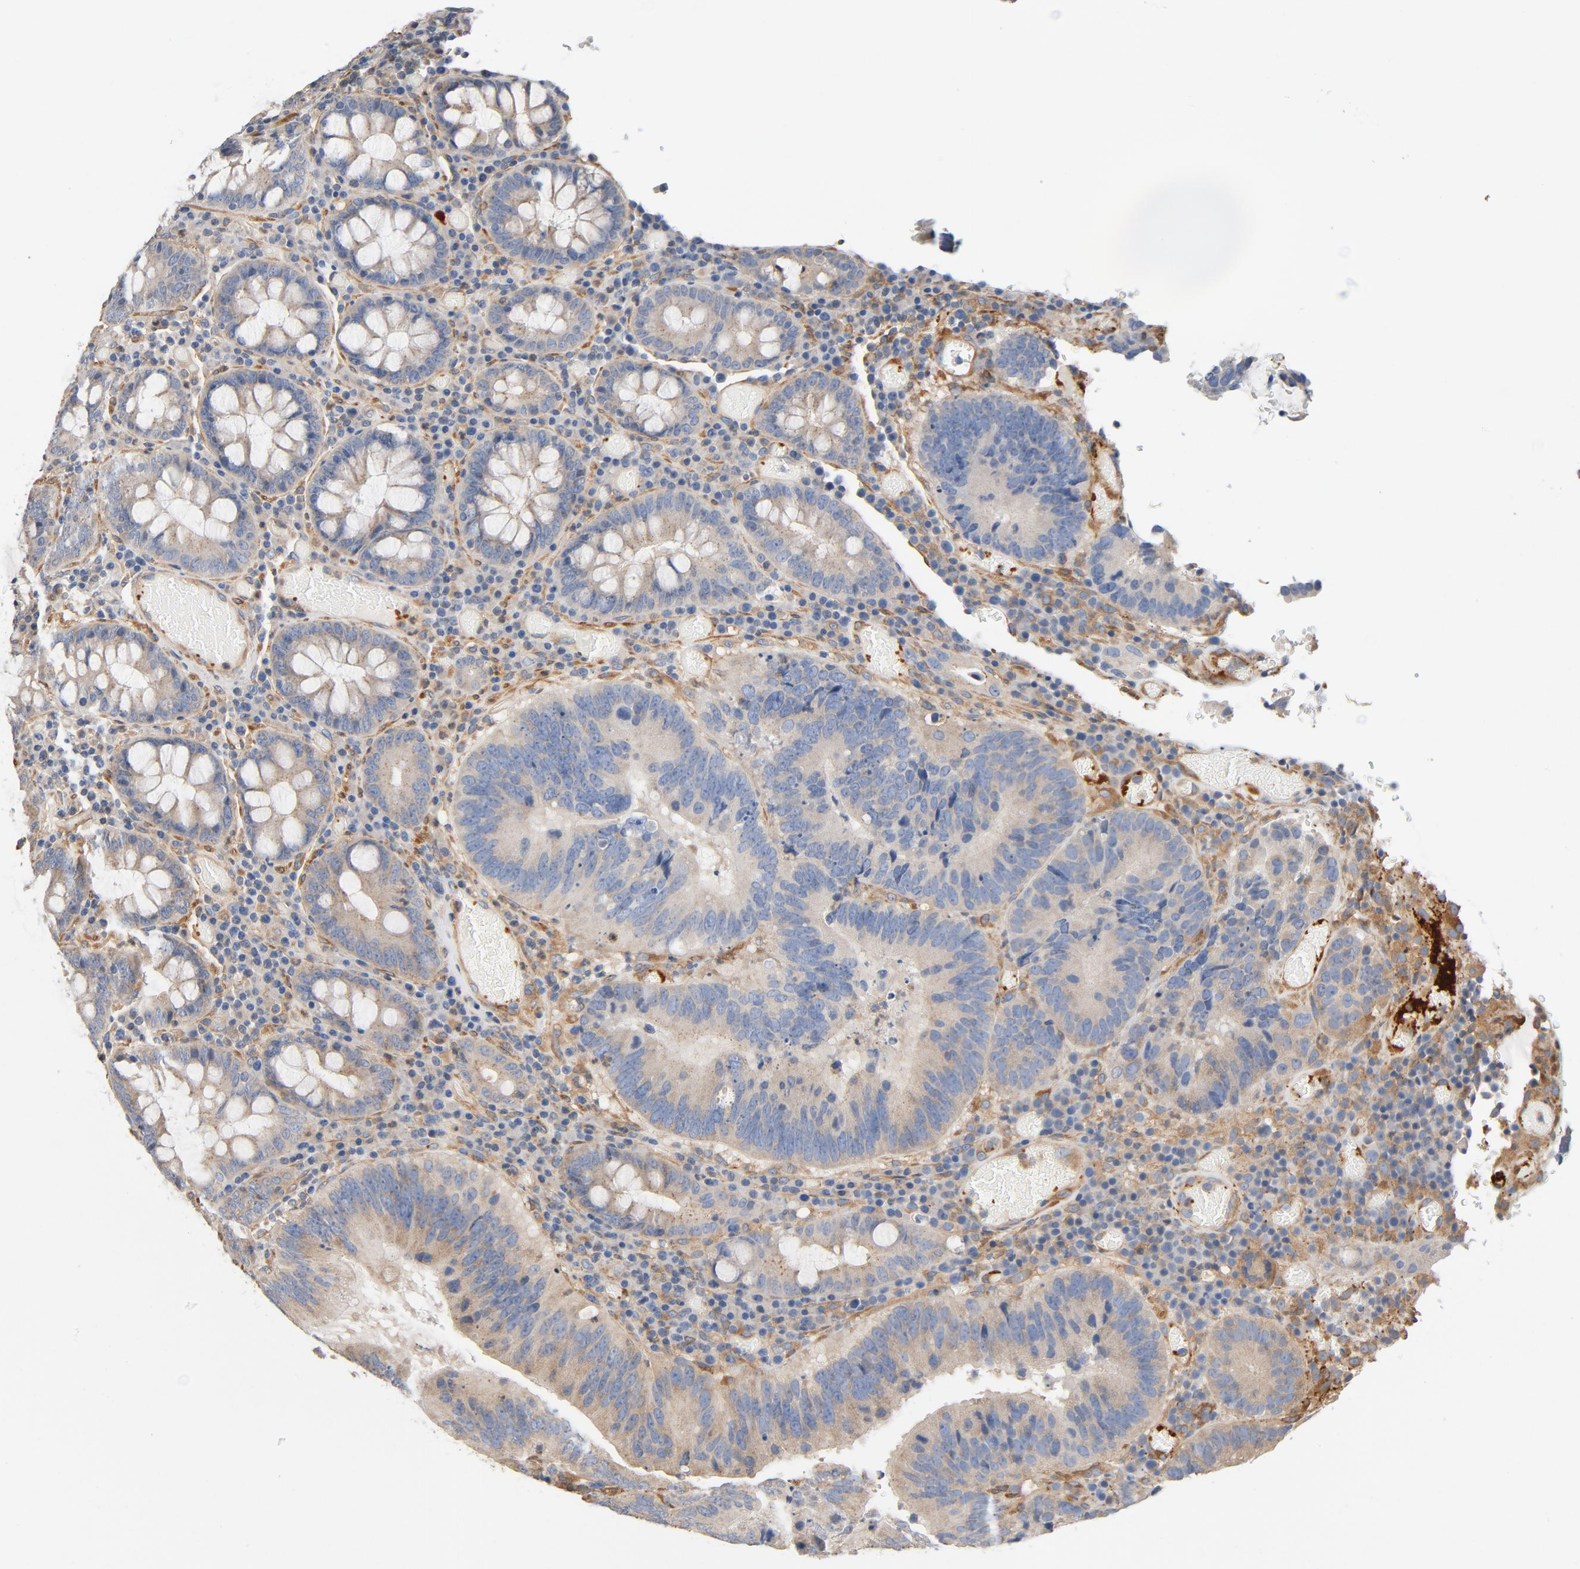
{"staining": {"intensity": "weak", "quantity": "25%-75%", "location": "cytoplasmic/membranous"}, "tissue": "colorectal cancer", "cell_type": "Tumor cells", "image_type": "cancer", "snomed": [{"axis": "morphology", "description": "Normal tissue, NOS"}, {"axis": "morphology", "description": "Adenocarcinoma, NOS"}, {"axis": "topography", "description": "Colon"}], "caption": "A brown stain labels weak cytoplasmic/membranous staining of a protein in human colorectal cancer (adenocarcinoma) tumor cells.", "gene": "ILK", "patient": {"sex": "female", "age": 78}}